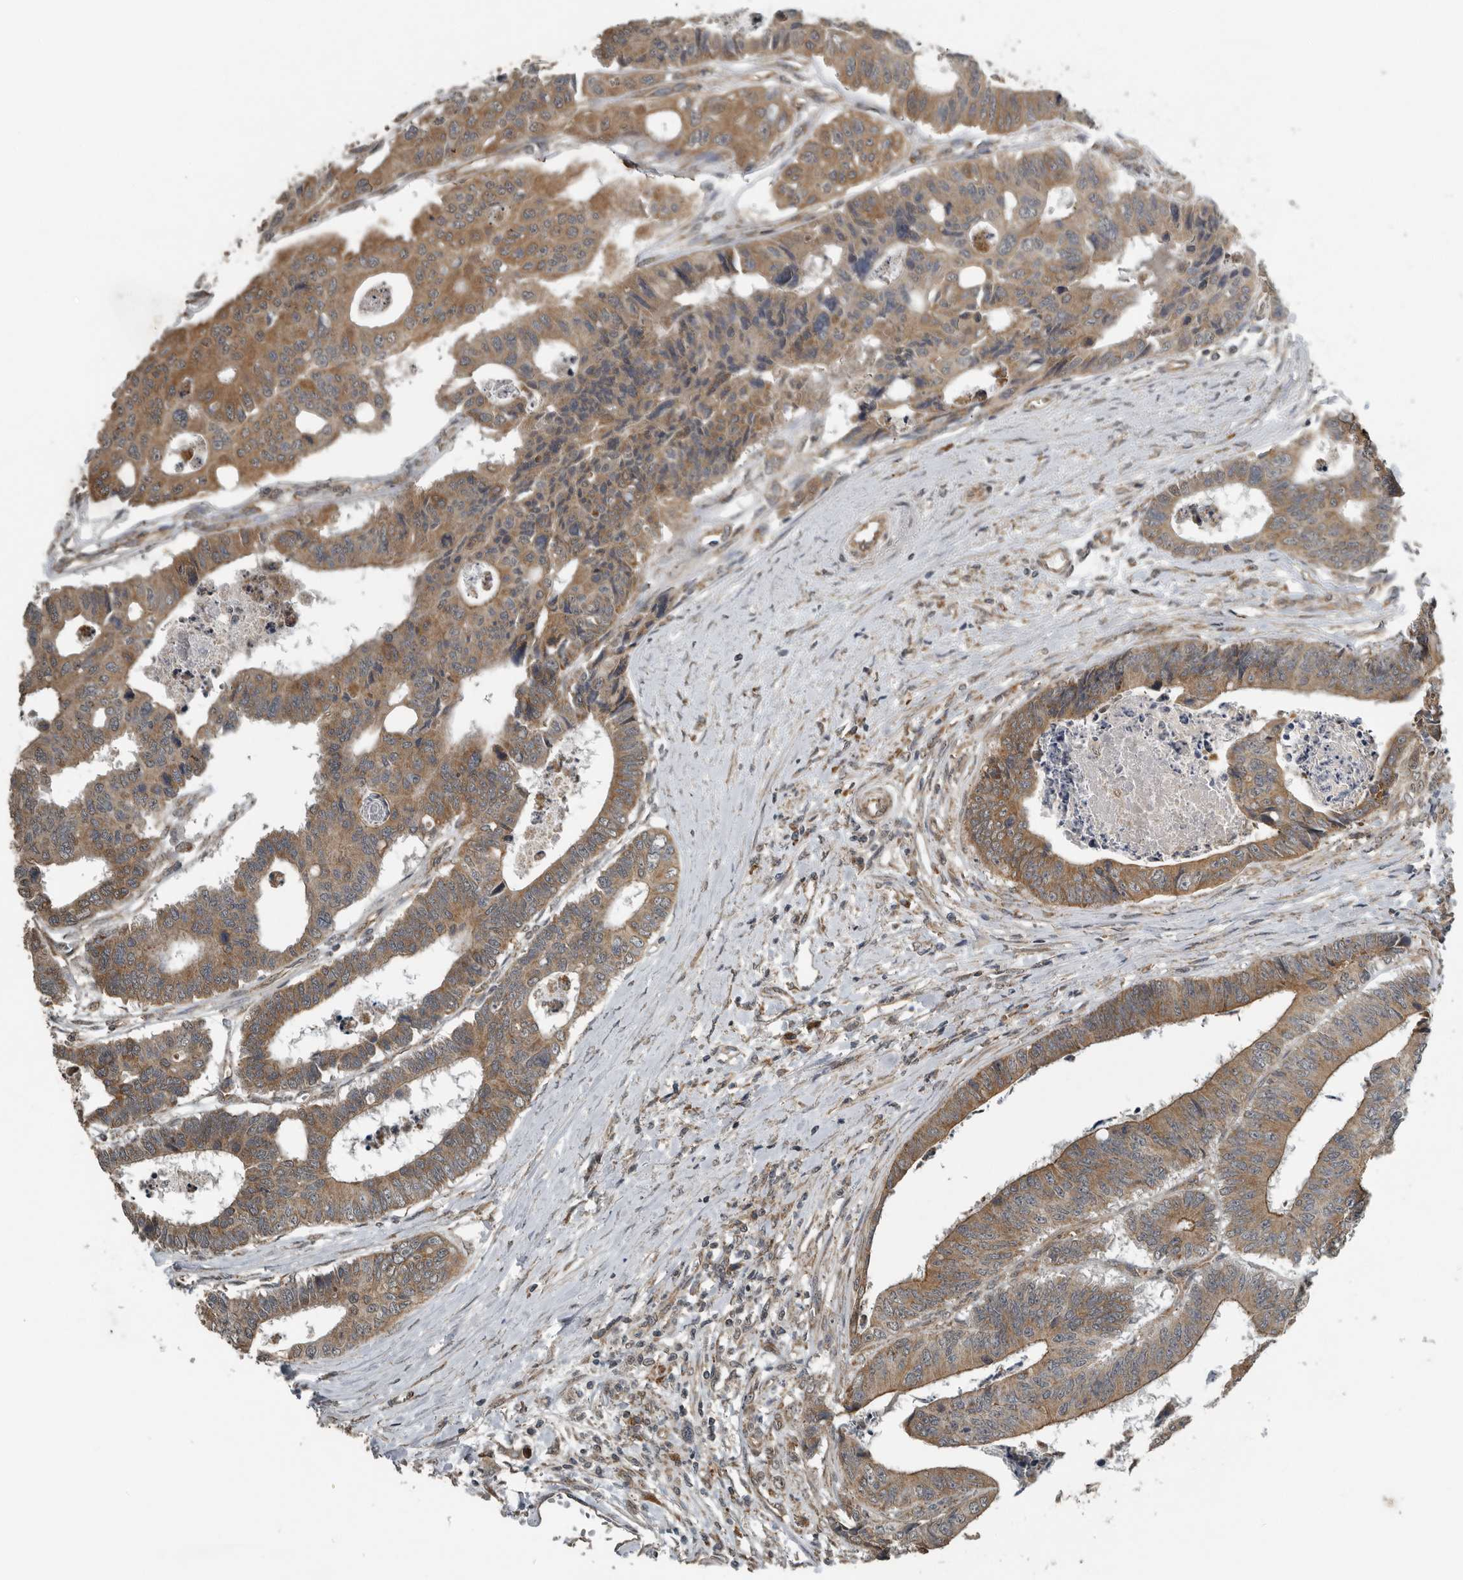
{"staining": {"intensity": "moderate", "quantity": ">75%", "location": "cytoplasmic/membranous"}, "tissue": "colorectal cancer", "cell_type": "Tumor cells", "image_type": "cancer", "snomed": [{"axis": "morphology", "description": "Adenocarcinoma, NOS"}, {"axis": "topography", "description": "Rectum"}], "caption": "Adenocarcinoma (colorectal) stained with DAB (3,3'-diaminobenzidine) immunohistochemistry (IHC) exhibits medium levels of moderate cytoplasmic/membranous expression in about >75% of tumor cells.", "gene": "AFAP1", "patient": {"sex": "male", "age": 84}}